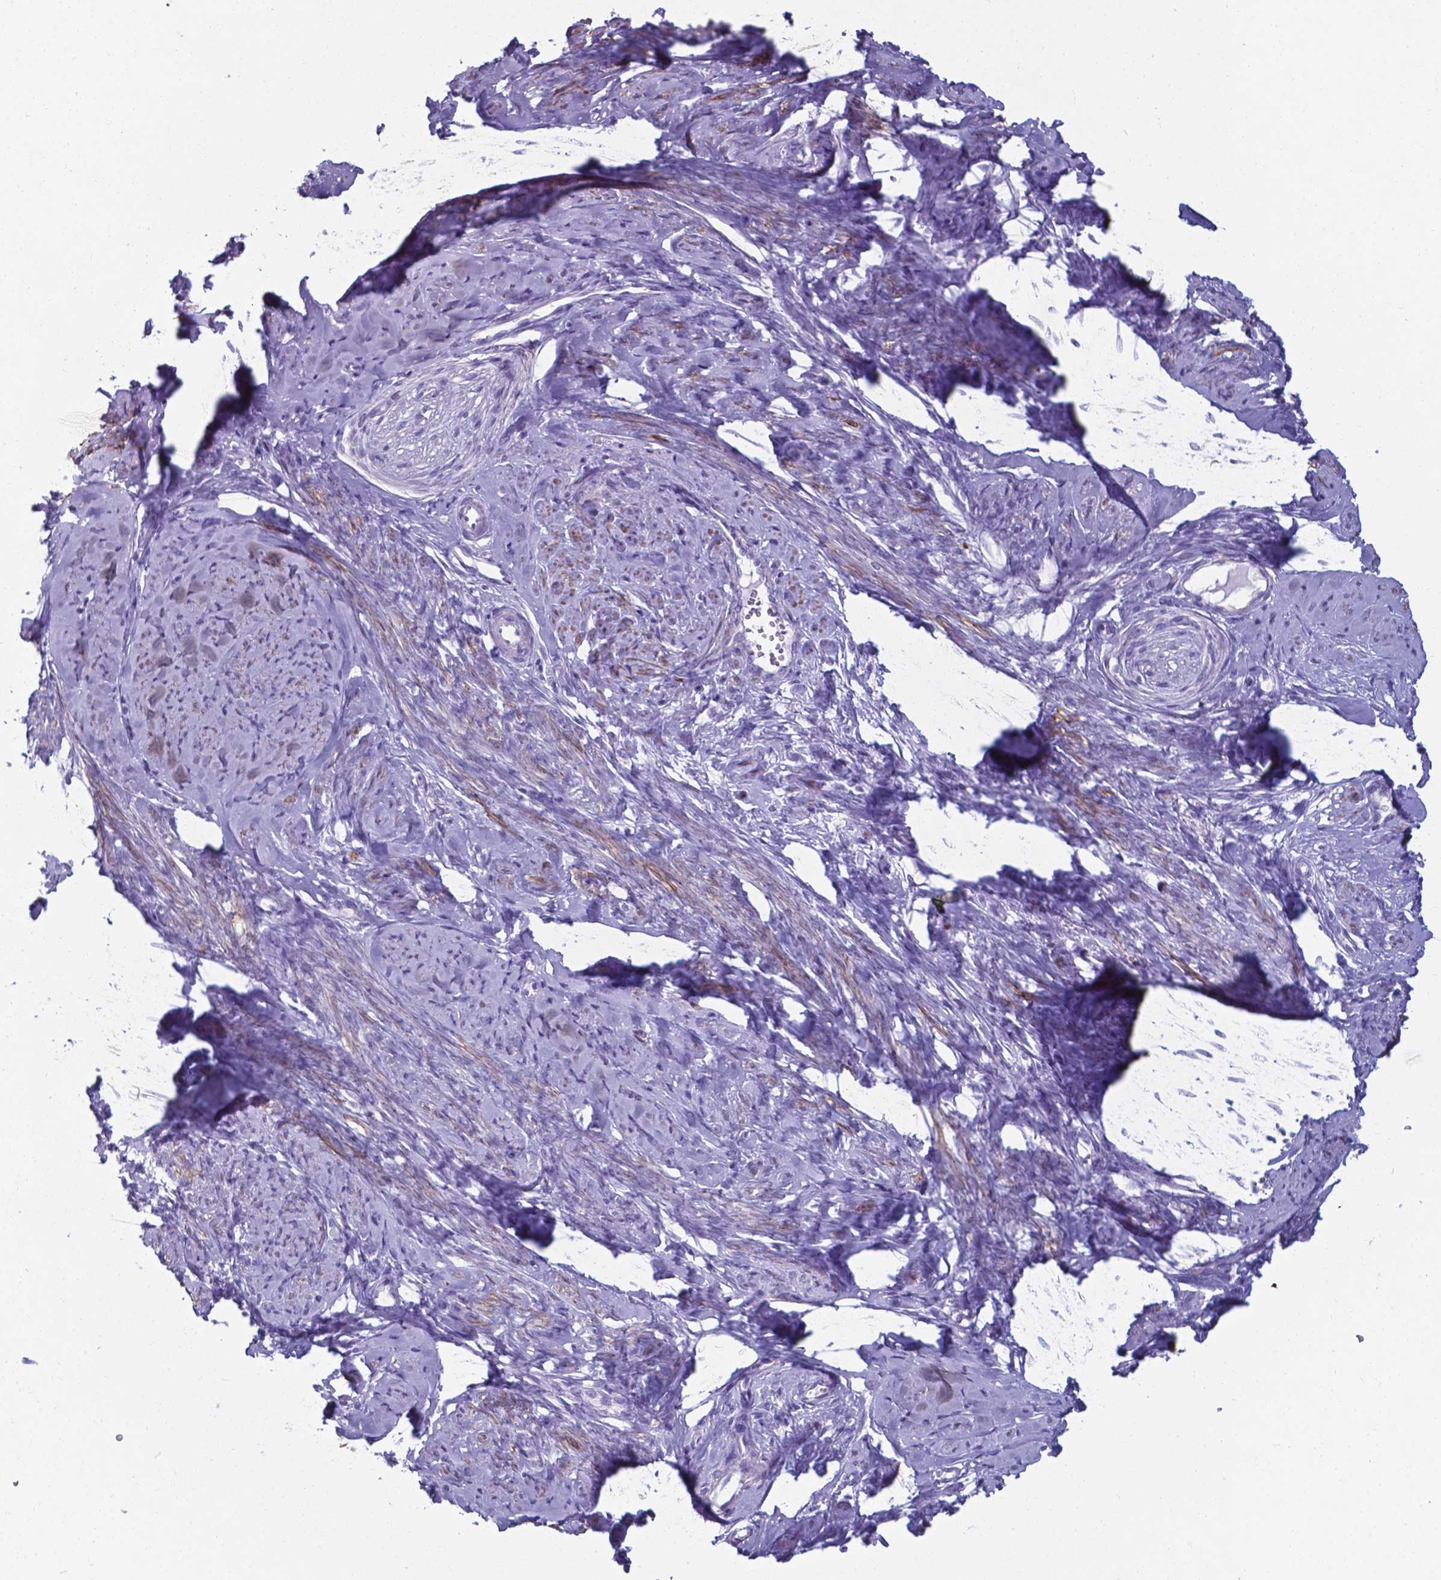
{"staining": {"intensity": "moderate", "quantity": "25%-75%", "location": "cytoplasmic/membranous"}, "tissue": "smooth muscle", "cell_type": "Smooth muscle cells", "image_type": "normal", "snomed": [{"axis": "morphology", "description": "Normal tissue, NOS"}, {"axis": "topography", "description": "Smooth muscle"}], "caption": "High-magnification brightfield microscopy of normal smooth muscle stained with DAB (brown) and counterstained with hematoxylin (blue). smooth muscle cells exhibit moderate cytoplasmic/membranous staining is present in about25%-75% of cells.", "gene": "AP5B1", "patient": {"sex": "female", "age": 48}}